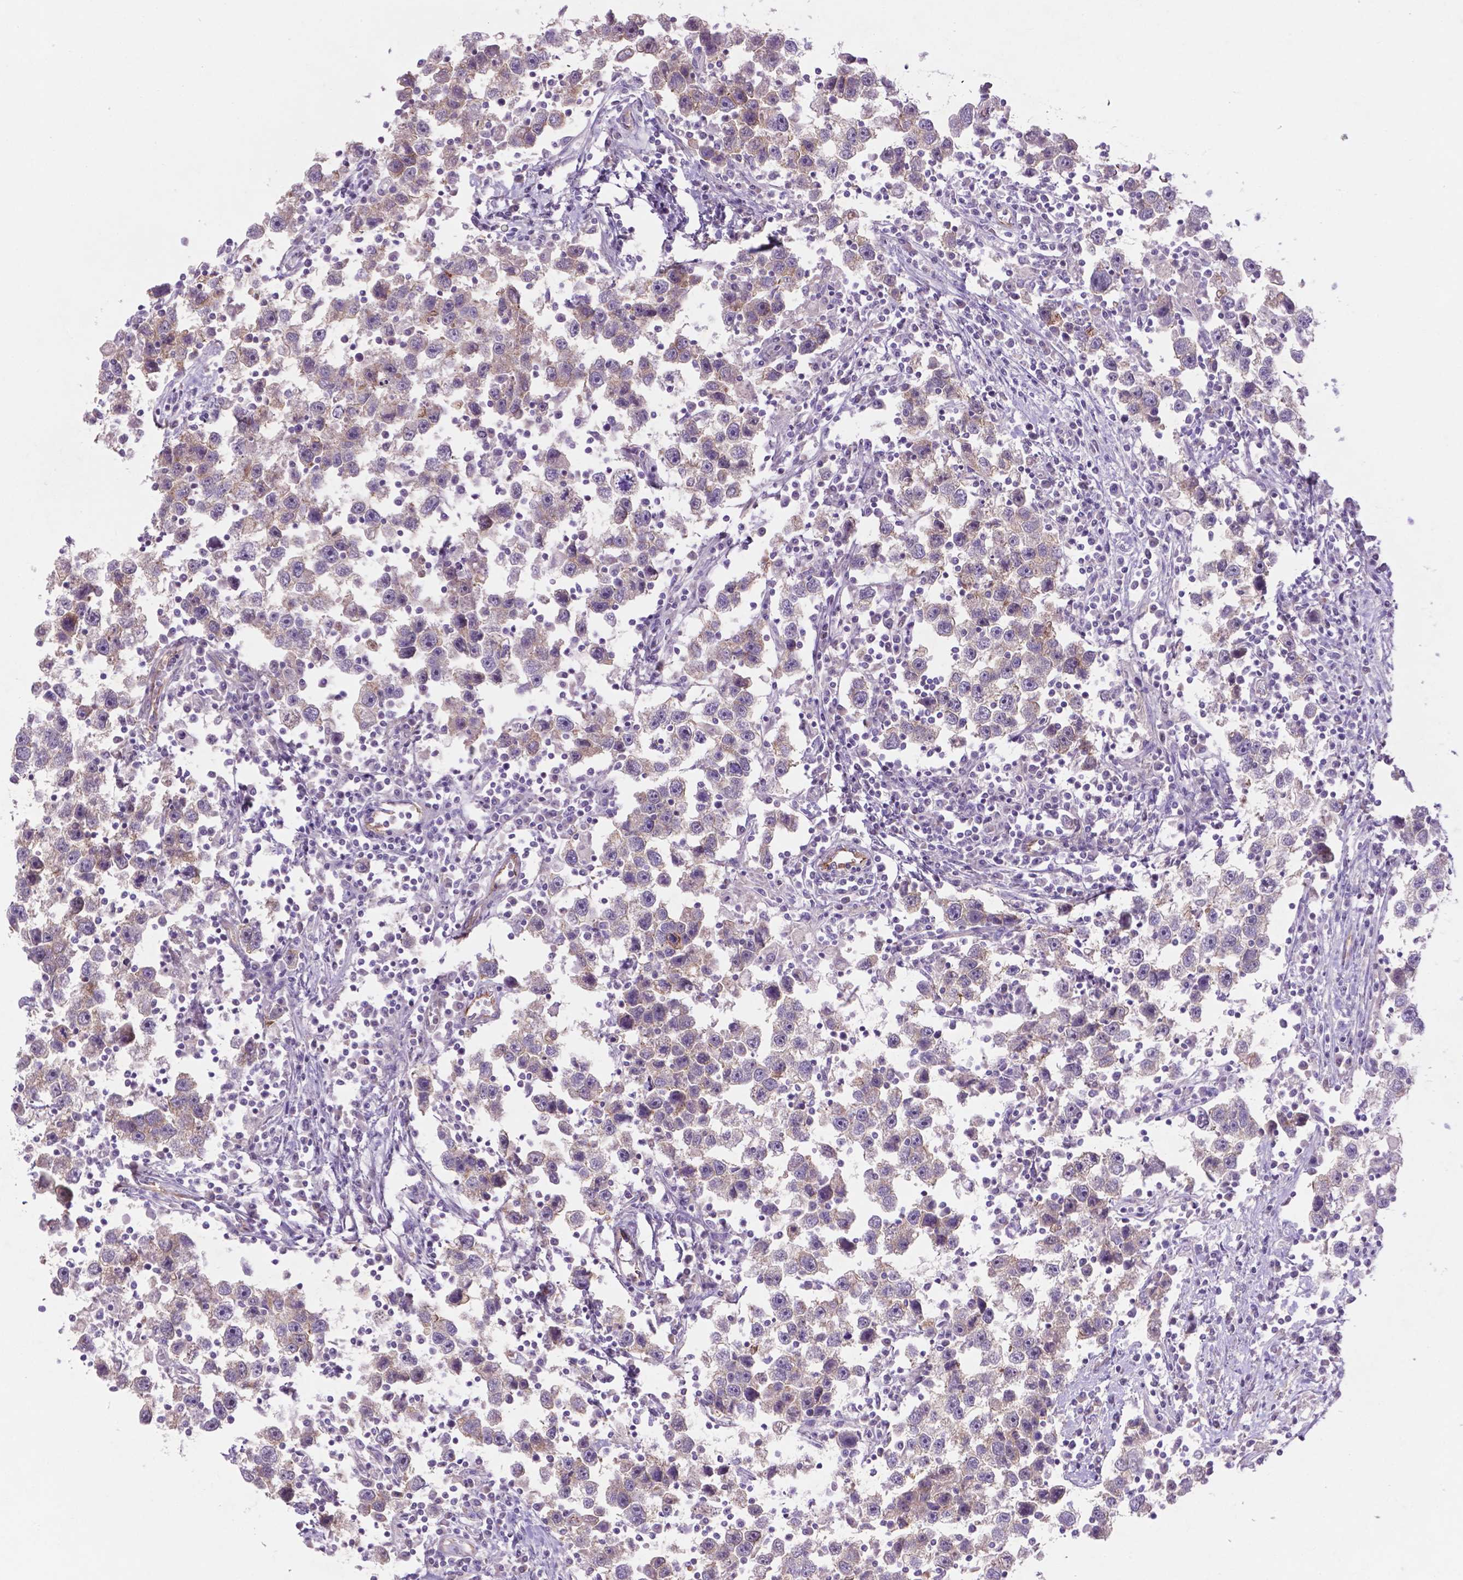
{"staining": {"intensity": "negative", "quantity": "none", "location": "none"}, "tissue": "testis cancer", "cell_type": "Tumor cells", "image_type": "cancer", "snomed": [{"axis": "morphology", "description": "Seminoma, NOS"}, {"axis": "topography", "description": "Testis"}], "caption": "Histopathology image shows no protein positivity in tumor cells of testis cancer tissue.", "gene": "ARL5C", "patient": {"sex": "male", "age": 30}}